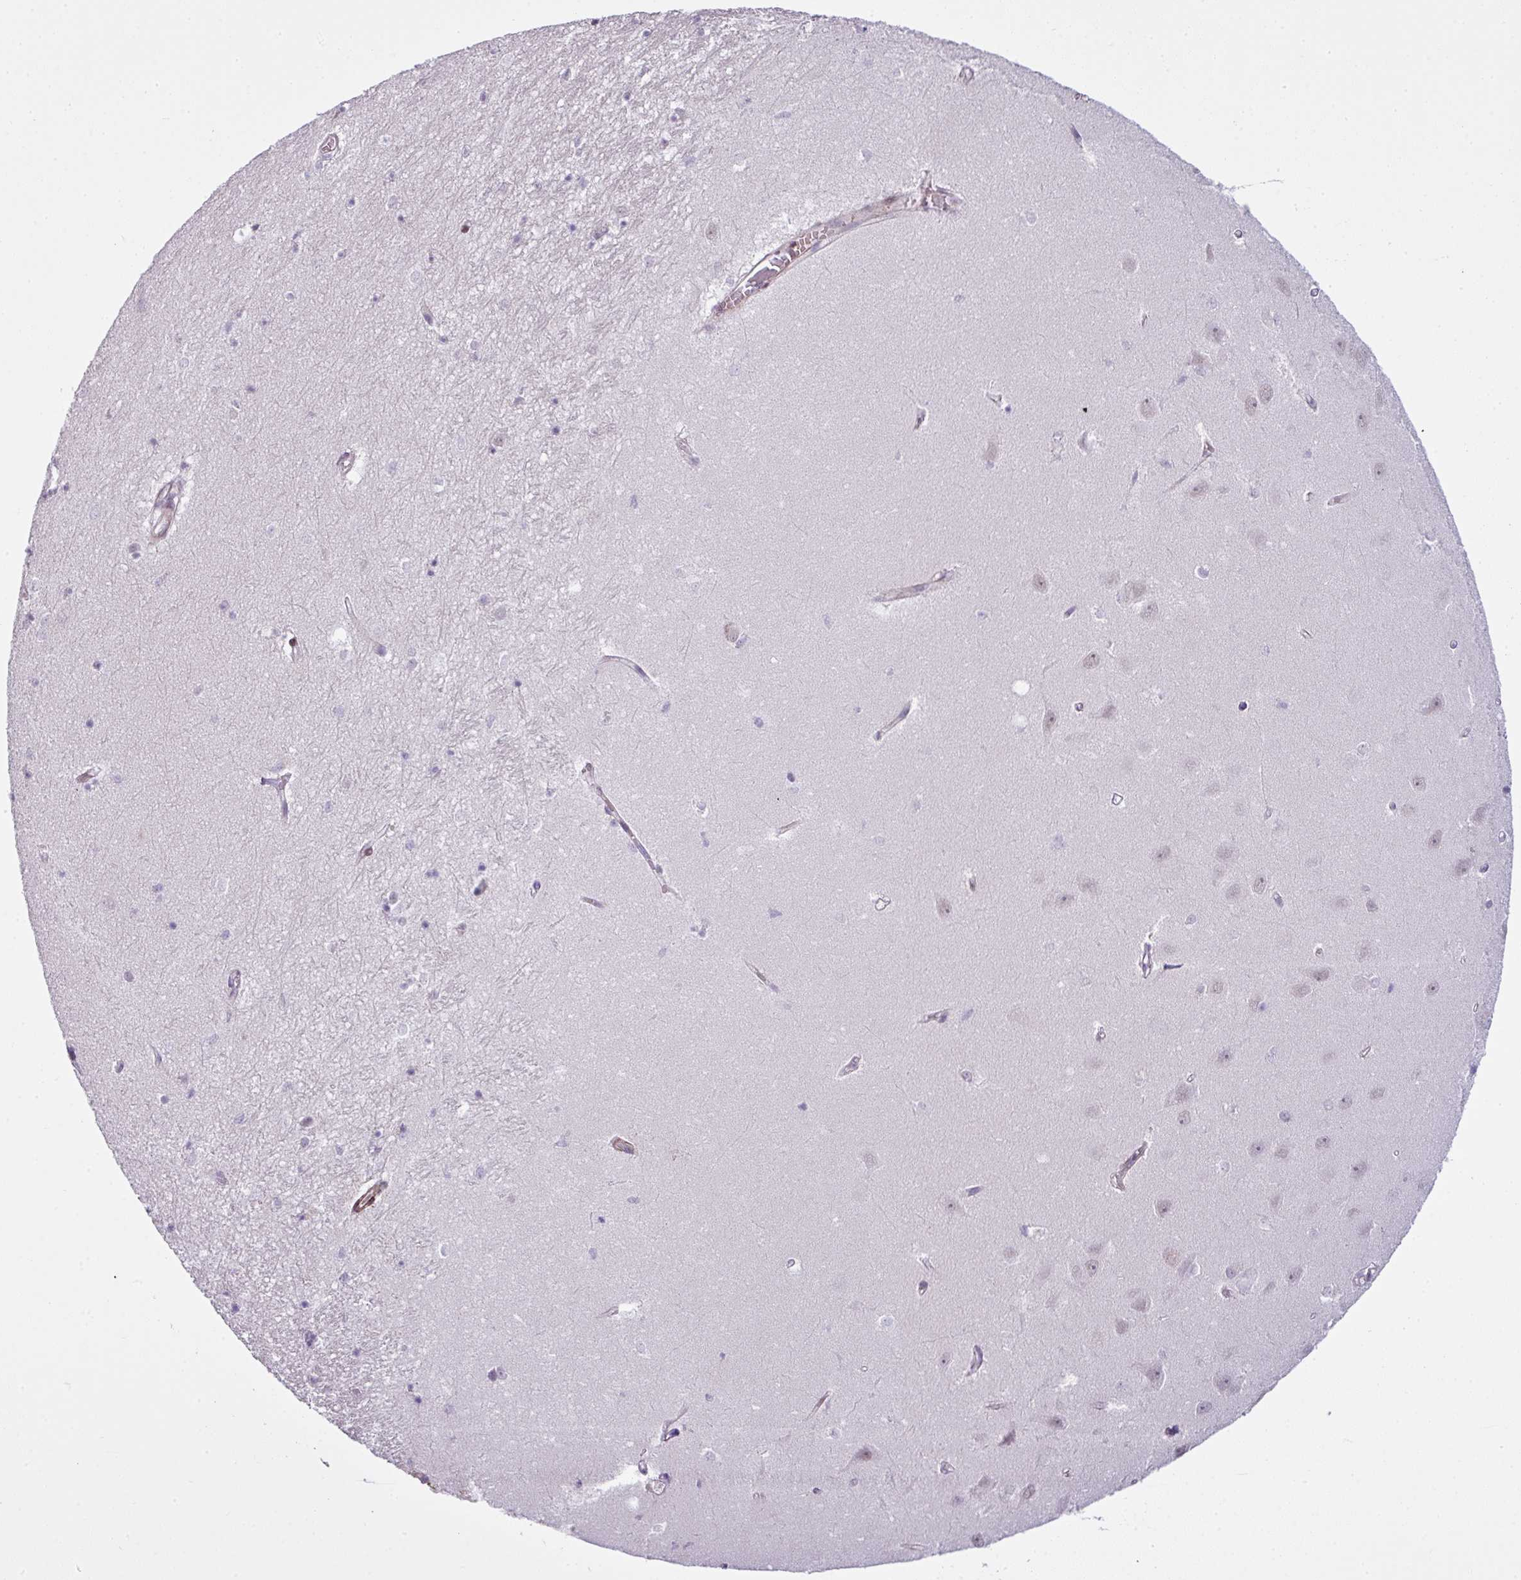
{"staining": {"intensity": "negative", "quantity": "none", "location": "none"}, "tissue": "hippocampus", "cell_type": "Glial cells", "image_type": "normal", "snomed": [{"axis": "morphology", "description": "Normal tissue, NOS"}, {"axis": "topography", "description": "Hippocampus"}], "caption": "Immunohistochemistry micrograph of normal hippocampus stained for a protein (brown), which demonstrates no expression in glial cells. (DAB IHC visualized using brightfield microscopy, high magnification).", "gene": "ZNF688", "patient": {"sex": "female", "age": 64}}